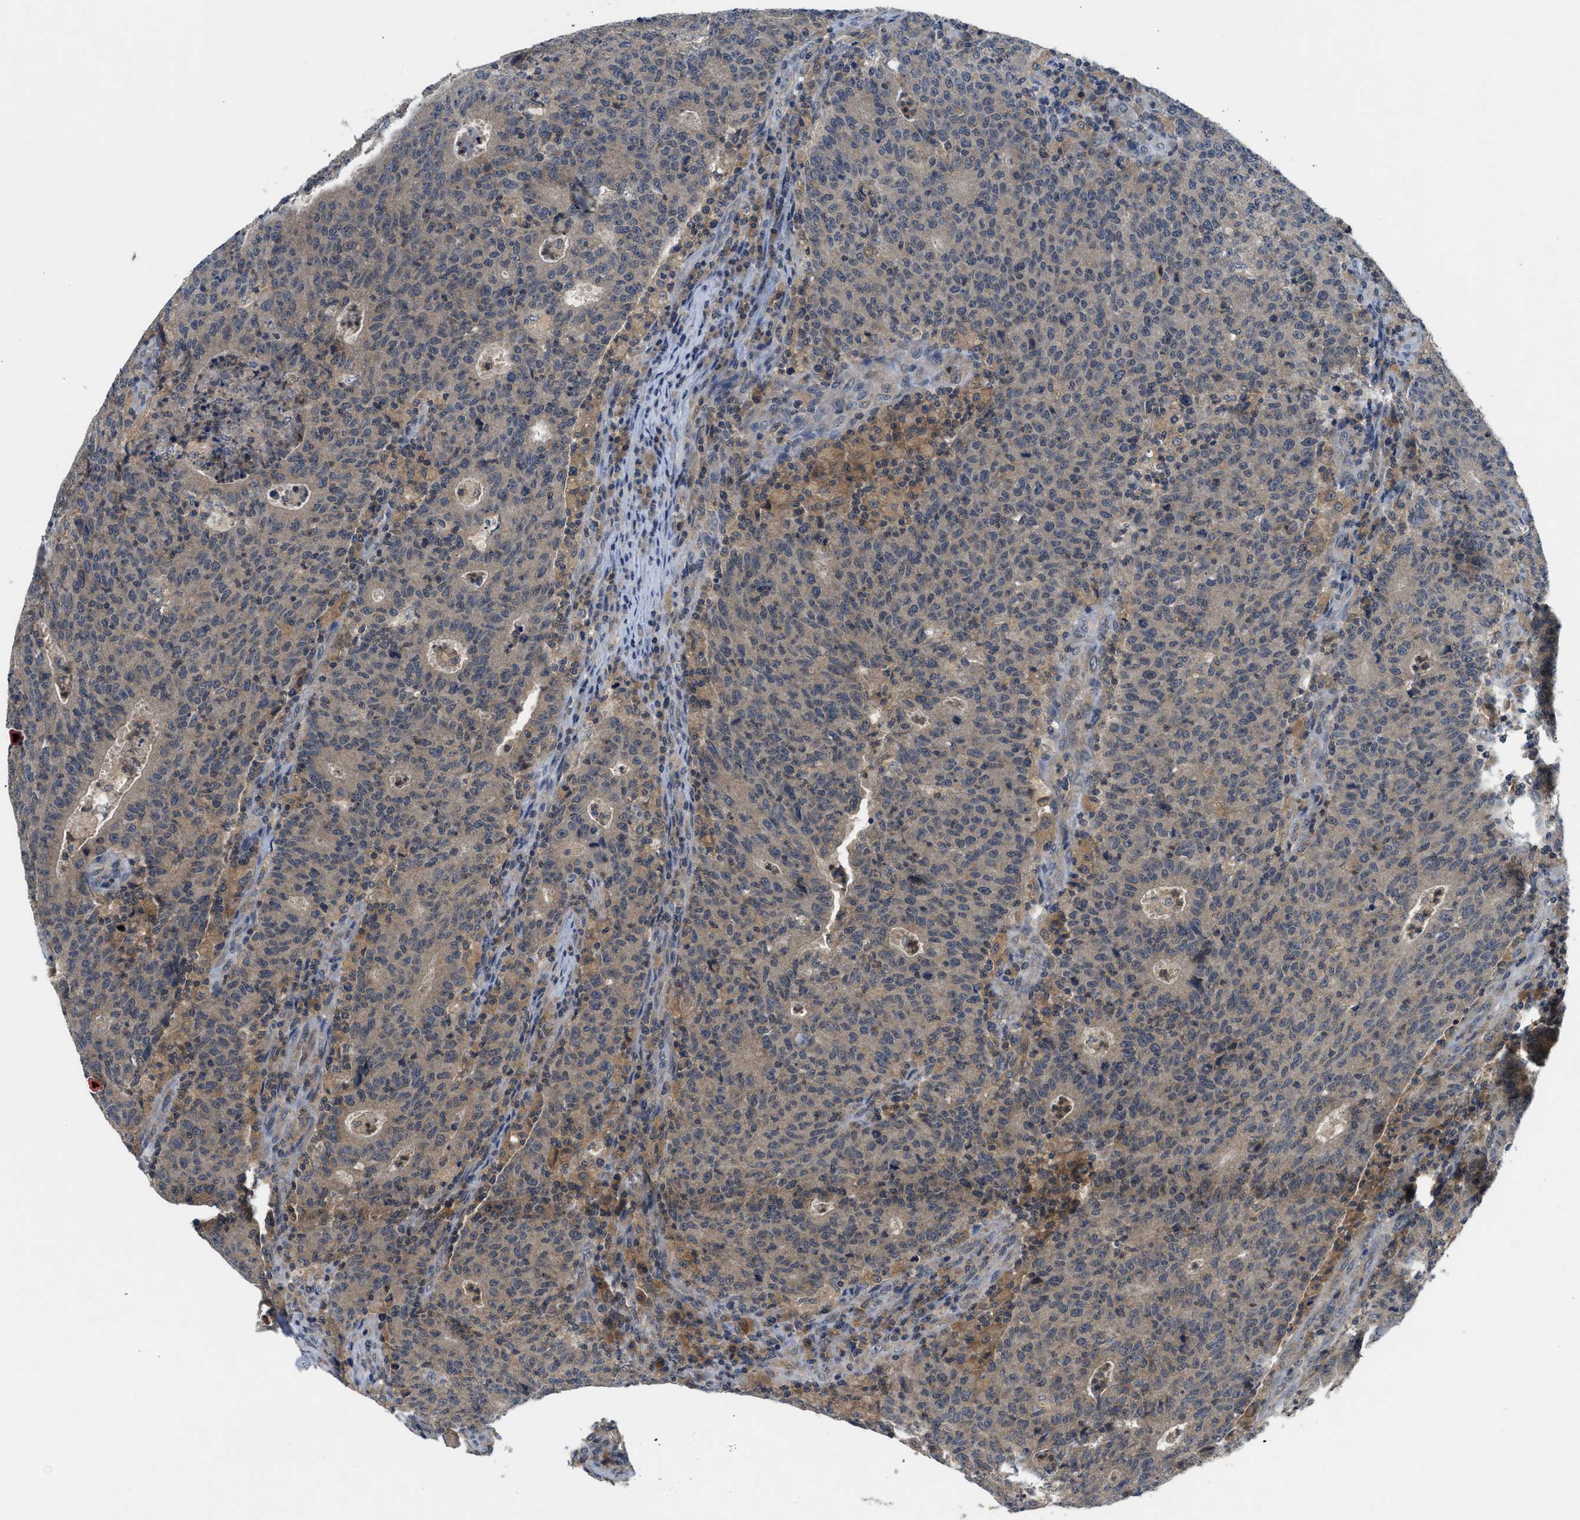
{"staining": {"intensity": "weak", "quantity": ">75%", "location": "cytoplasmic/membranous"}, "tissue": "colorectal cancer", "cell_type": "Tumor cells", "image_type": "cancer", "snomed": [{"axis": "morphology", "description": "Adenocarcinoma, NOS"}, {"axis": "topography", "description": "Colon"}], "caption": "A brown stain highlights weak cytoplasmic/membranous expression of a protein in human colorectal cancer (adenocarcinoma) tumor cells.", "gene": "PDE7A", "patient": {"sex": "female", "age": 75}}